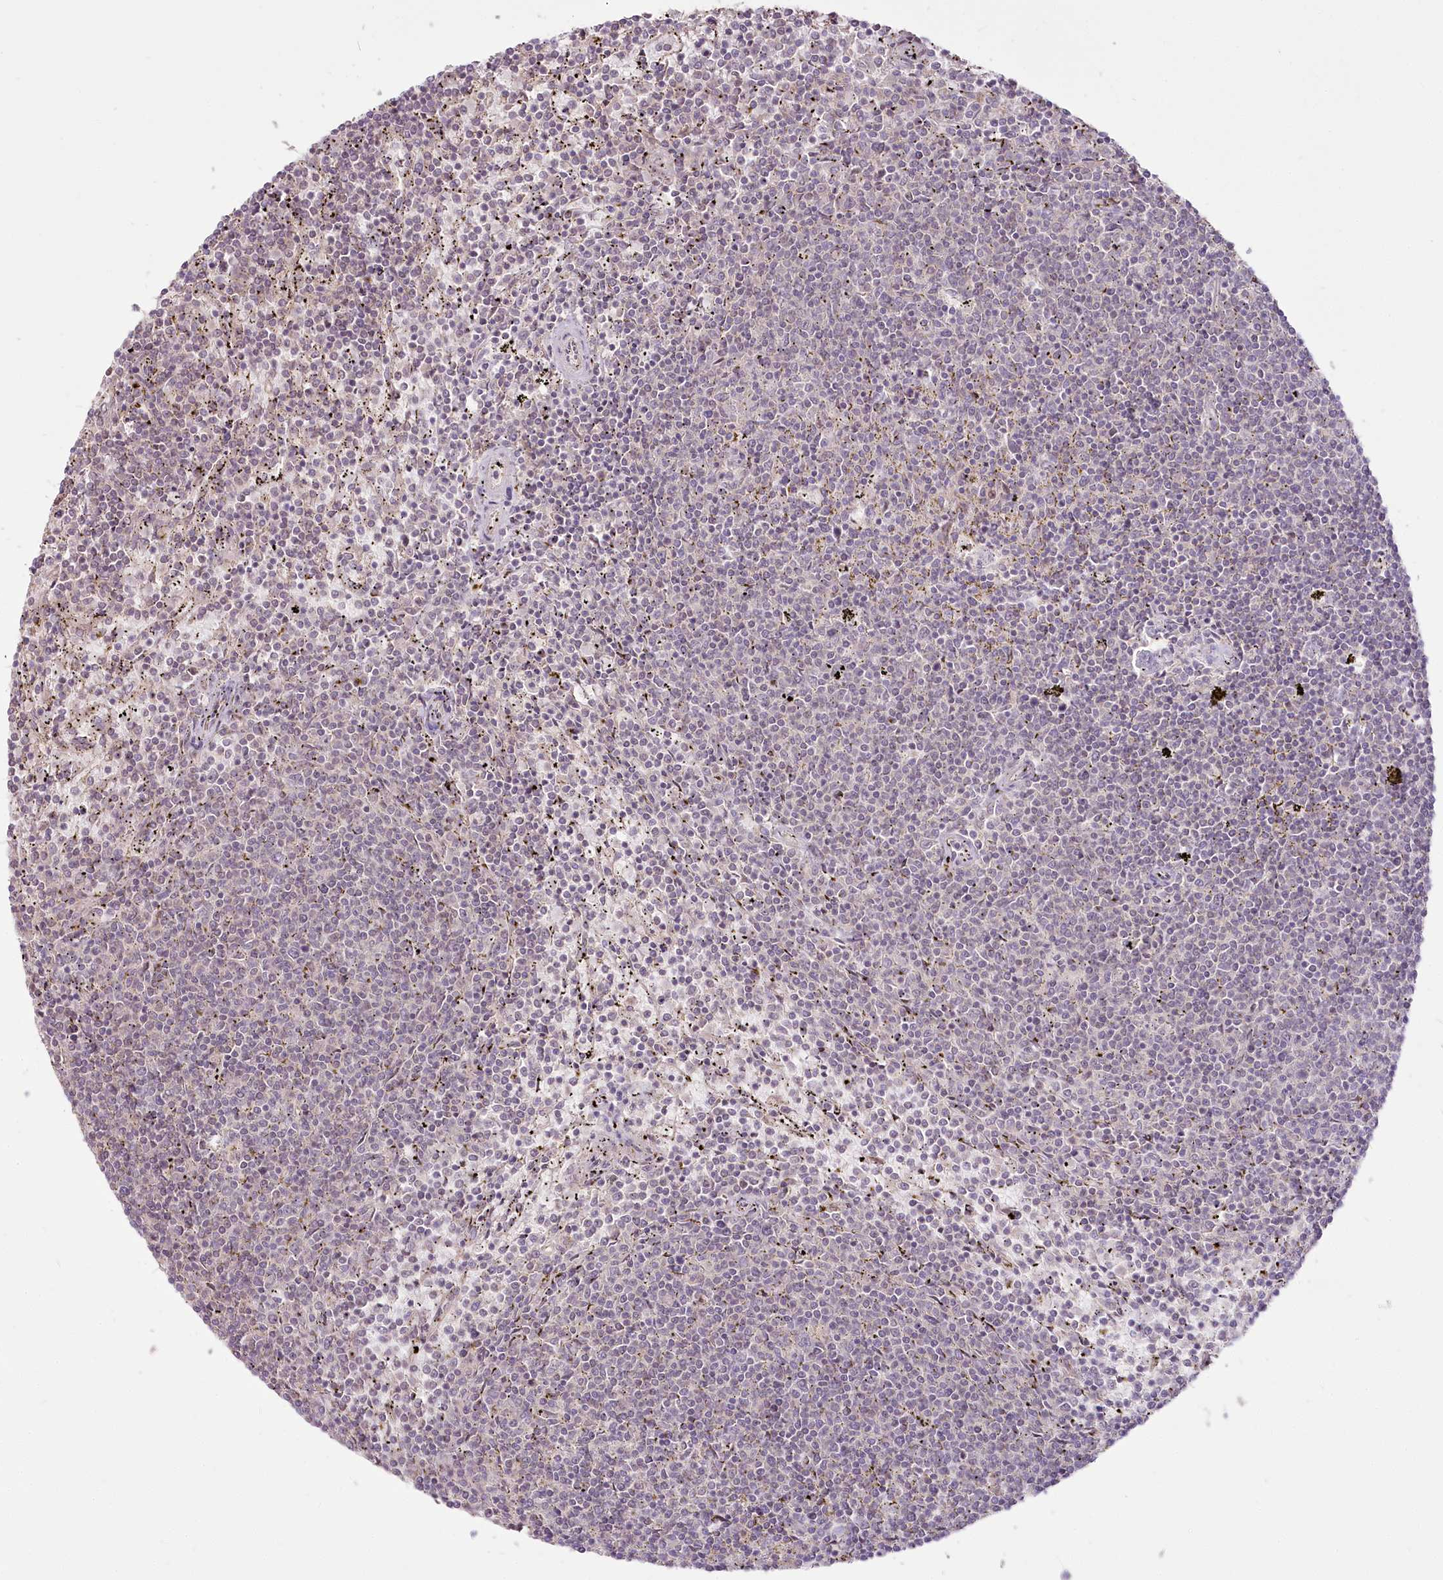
{"staining": {"intensity": "negative", "quantity": "none", "location": "none"}, "tissue": "lymphoma", "cell_type": "Tumor cells", "image_type": "cancer", "snomed": [{"axis": "morphology", "description": "Malignant lymphoma, non-Hodgkin's type, Low grade"}, {"axis": "topography", "description": "Spleen"}], "caption": "Tumor cells are negative for brown protein staining in malignant lymphoma, non-Hodgkin's type (low-grade).", "gene": "R3HDM2", "patient": {"sex": "female", "age": 50}}